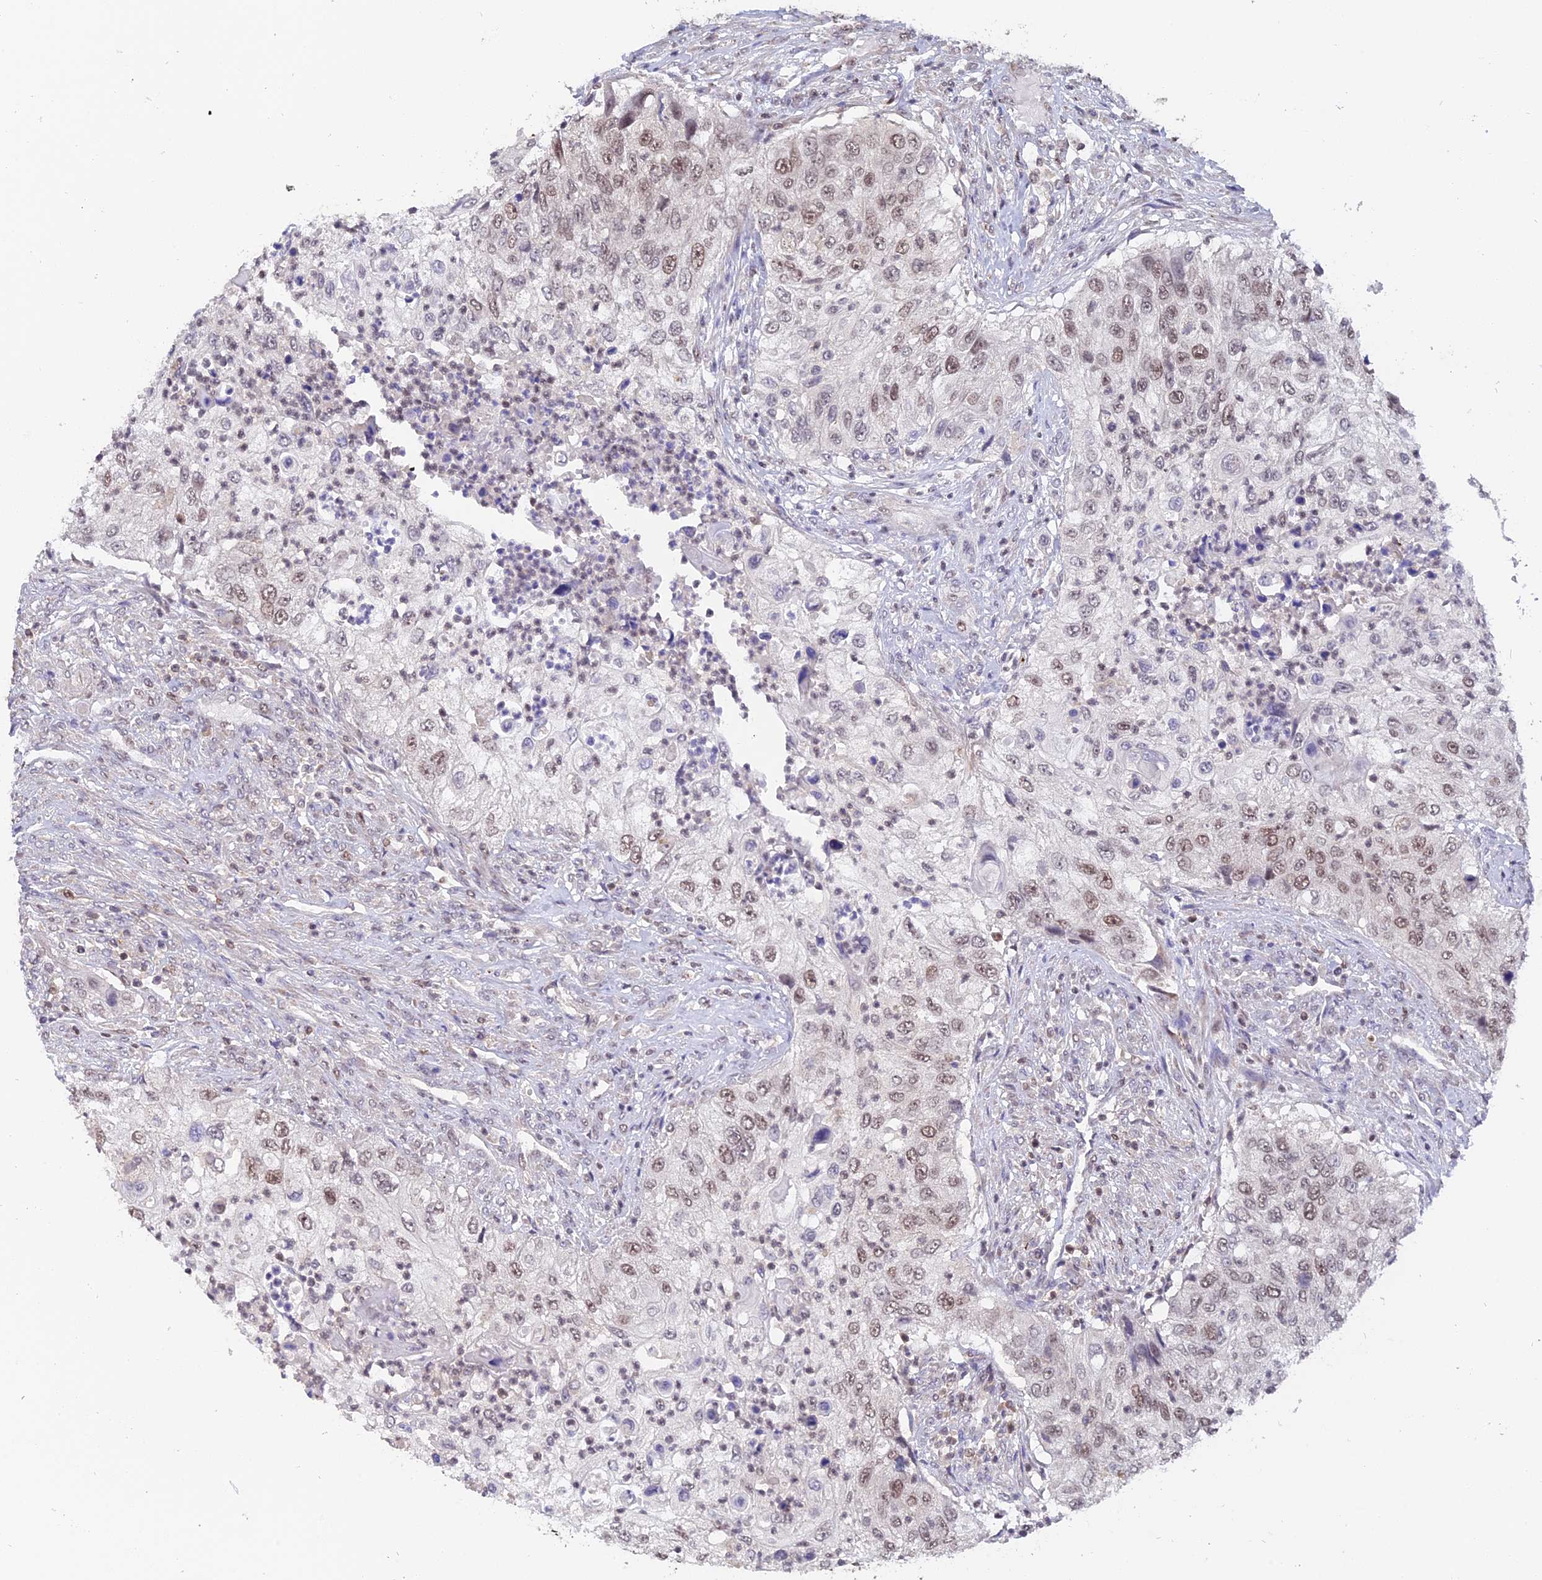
{"staining": {"intensity": "moderate", "quantity": "25%-75%", "location": "nuclear"}, "tissue": "urothelial cancer", "cell_type": "Tumor cells", "image_type": "cancer", "snomed": [{"axis": "morphology", "description": "Urothelial carcinoma, High grade"}, {"axis": "topography", "description": "Urinary bladder"}], "caption": "The photomicrograph displays a brown stain indicating the presence of a protein in the nuclear of tumor cells in high-grade urothelial carcinoma. (IHC, brightfield microscopy, high magnification).", "gene": "RFC5", "patient": {"sex": "female", "age": 60}}